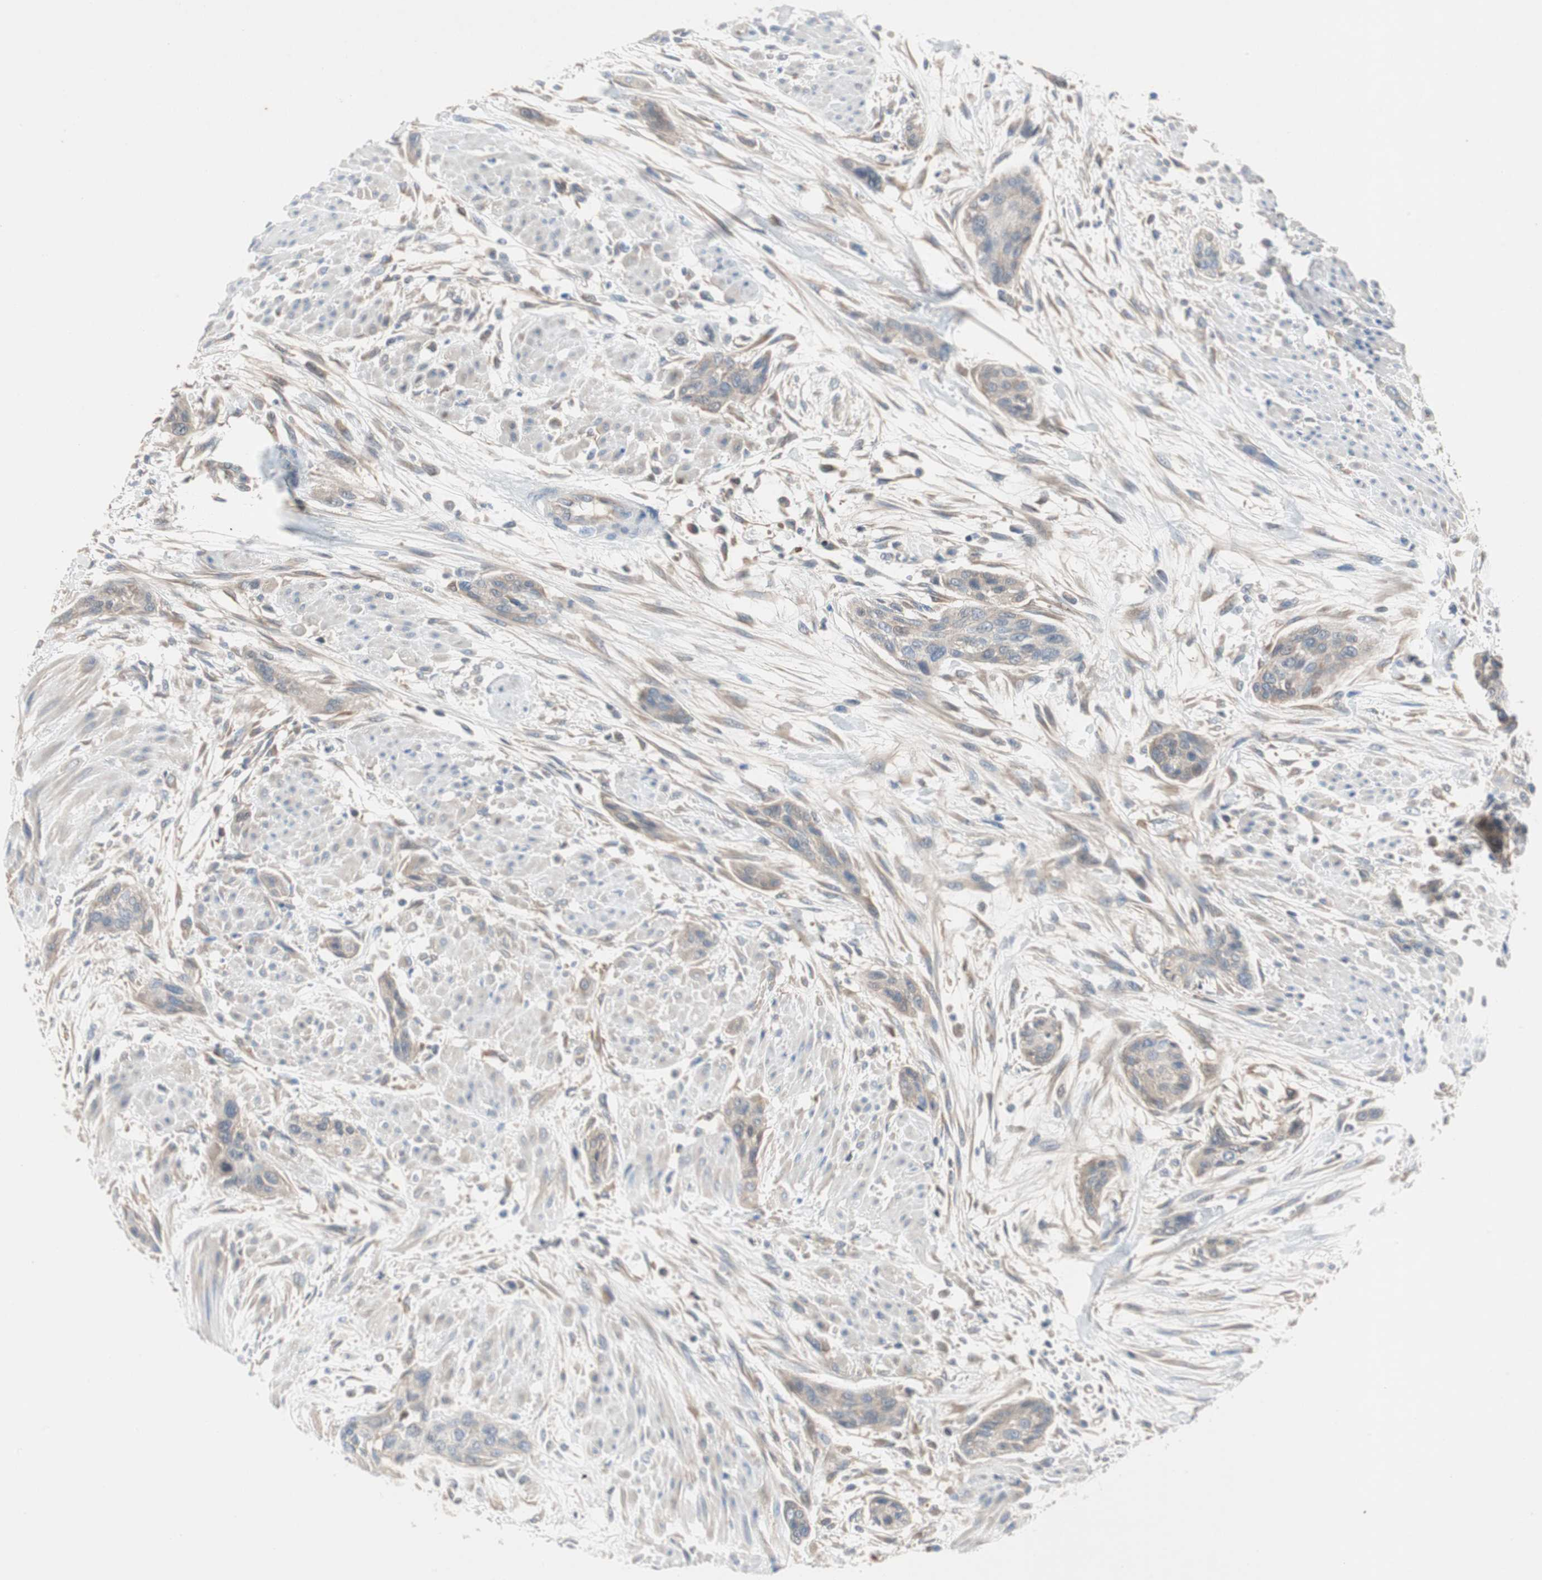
{"staining": {"intensity": "weak", "quantity": "<25%", "location": "cytoplasmic/membranous"}, "tissue": "urothelial cancer", "cell_type": "Tumor cells", "image_type": "cancer", "snomed": [{"axis": "morphology", "description": "Urothelial carcinoma, High grade"}, {"axis": "topography", "description": "Urinary bladder"}], "caption": "High magnification brightfield microscopy of urothelial cancer stained with DAB (3,3'-diaminobenzidine) (brown) and counterstained with hematoxylin (blue): tumor cells show no significant staining.", "gene": "RELB", "patient": {"sex": "male", "age": 35}}